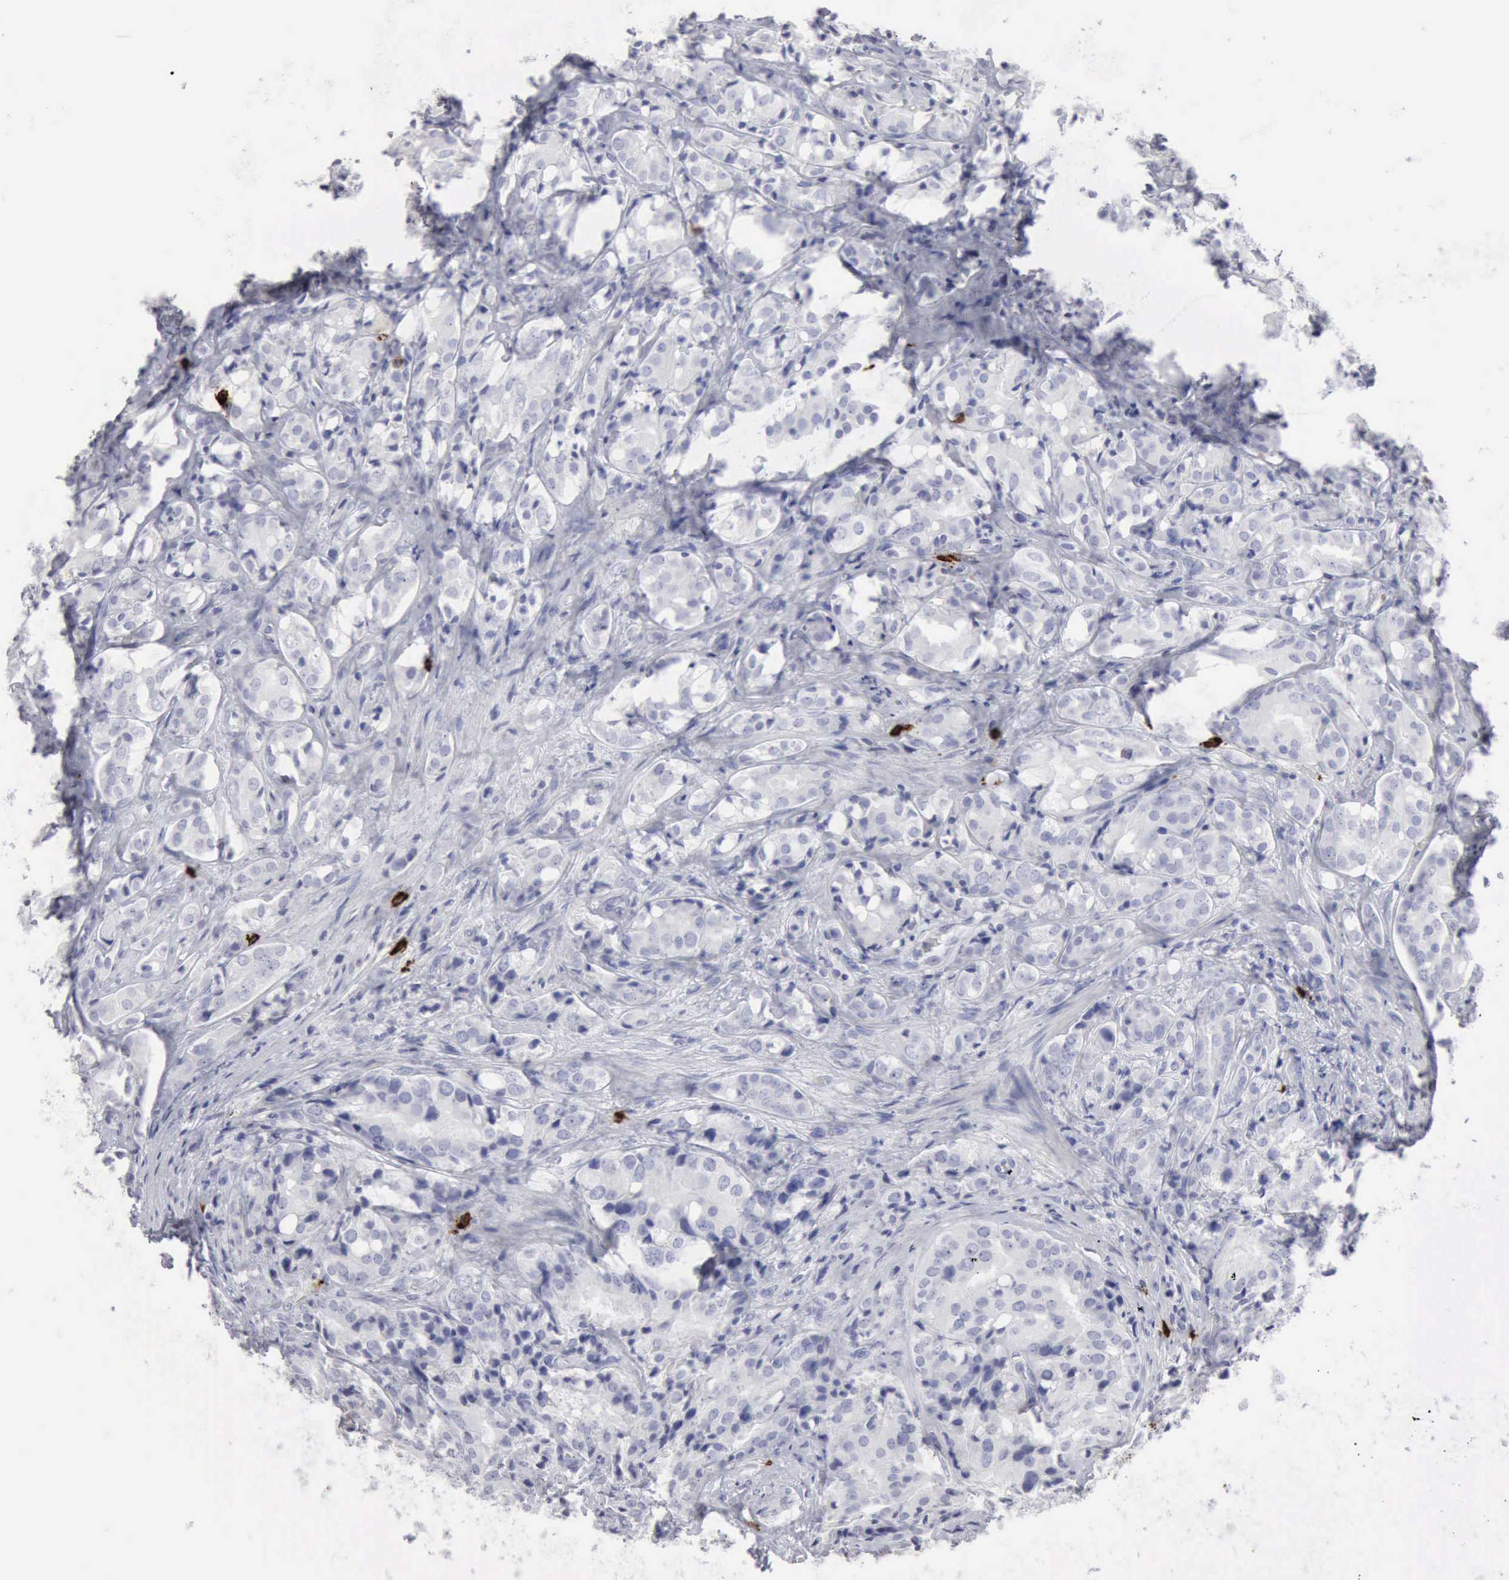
{"staining": {"intensity": "negative", "quantity": "none", "location": "none"}, "tissue": "prostate cancer", "cell_type": "Tumor cells", "image_type": "cancer", "snomed": [{"axis": "morphology", "description": "Adenocarcinoma, High grade"}, {"axis": "topography", "description": "Prostate"}], "caption": "This is an immunohistochemistry (IHC) histopathology image of prostate cancer (adenocarcinoma (high-grade)). There is no staining in tumor cells.", "gene": "CMA1", "patient": {"sex": "male", "age": 68}}